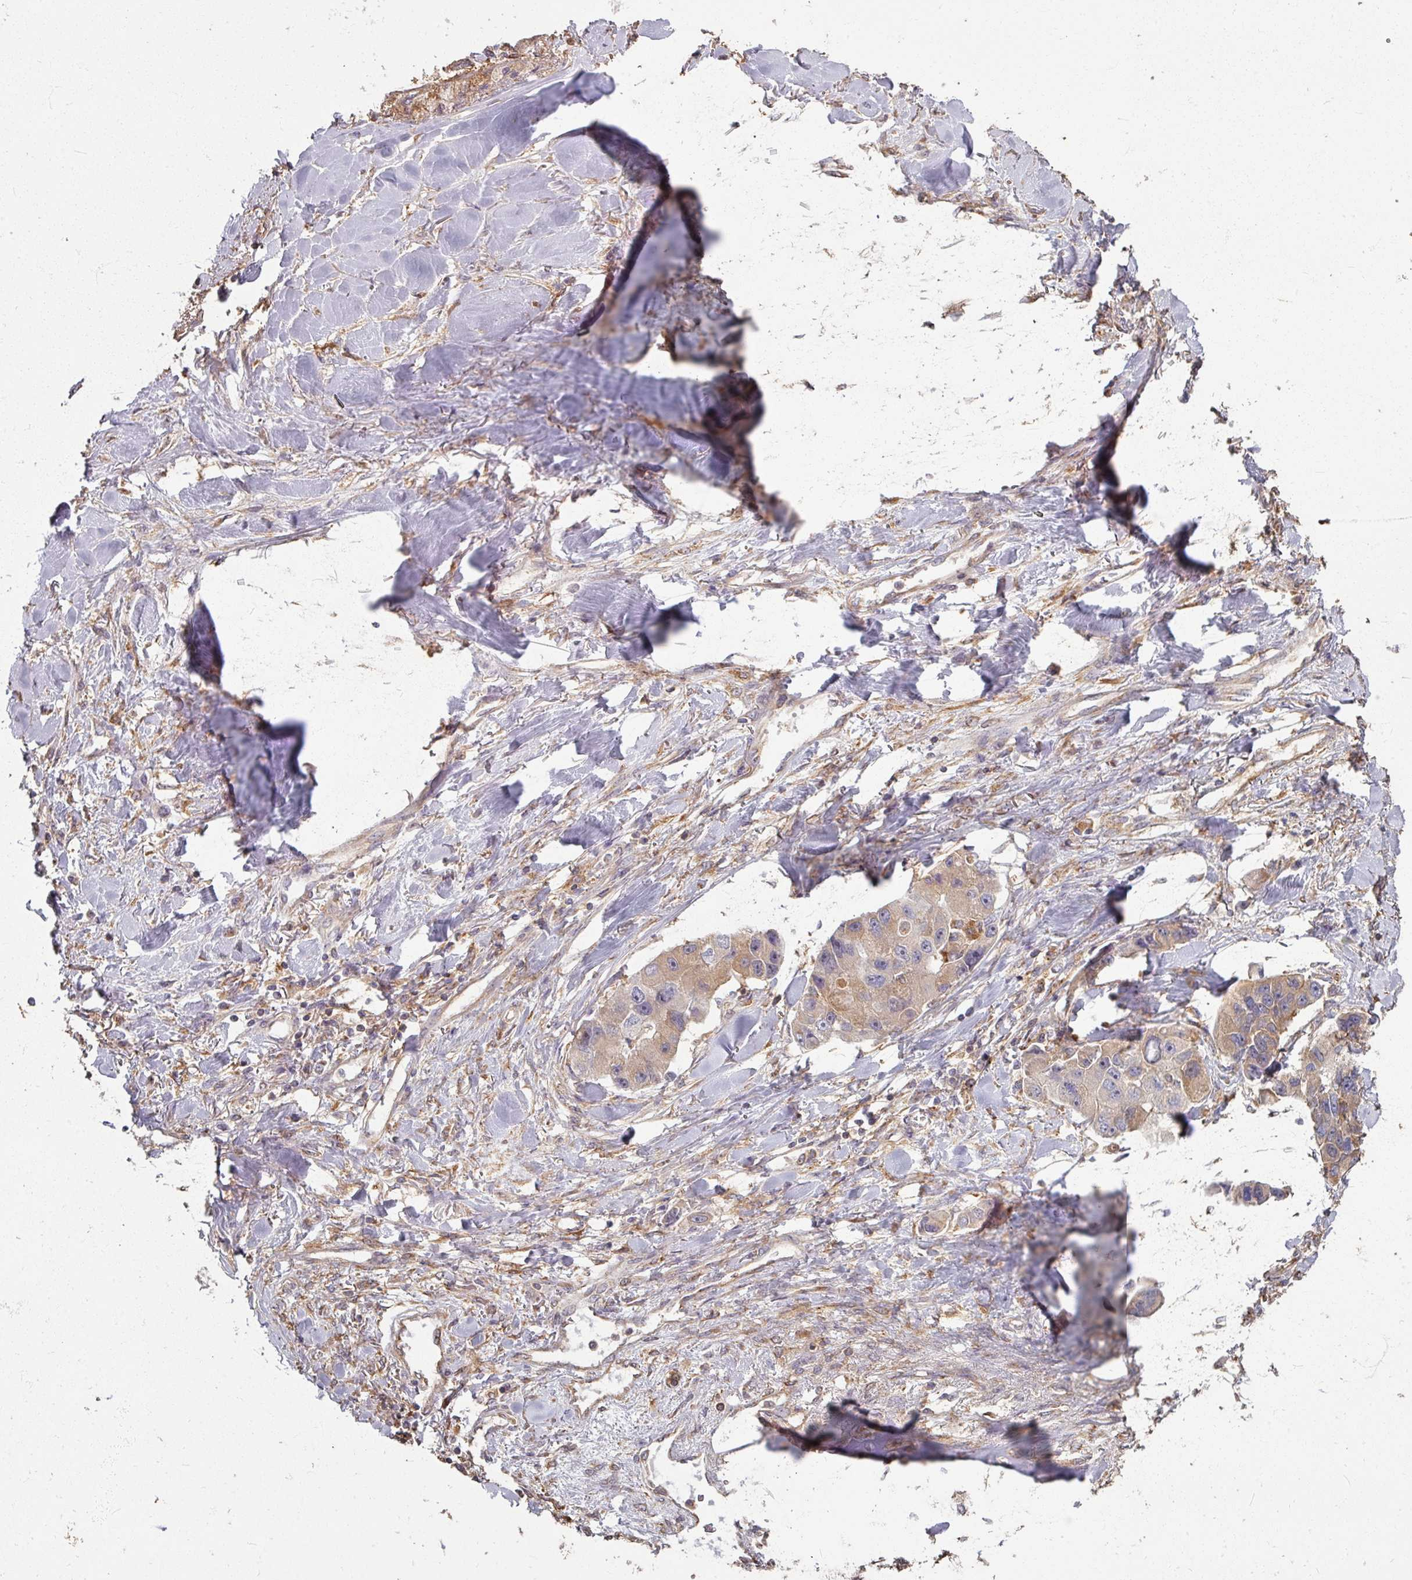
{"staining": {"intensity": "weak", "quantity": ">75%", "location": "cytoplasmic/membranous"}, "tissue": "lung cancer", "cell_type": "Tumor cells", "image_type": "cancer", "snomed": [{"axis": "morphology", "description": "Adenocarcinoma, NOS"}, {"axis": "topography", "description": "Lung"}], "caption": "Brown immunohistochemical staining in lung cancer (adenocarcinoma) shows weak cytoplasmic/membranous staining in approximately >75% of tumor cells.", "gene": "CCDC68", "patient": {"sex": "female", "age": 54}}